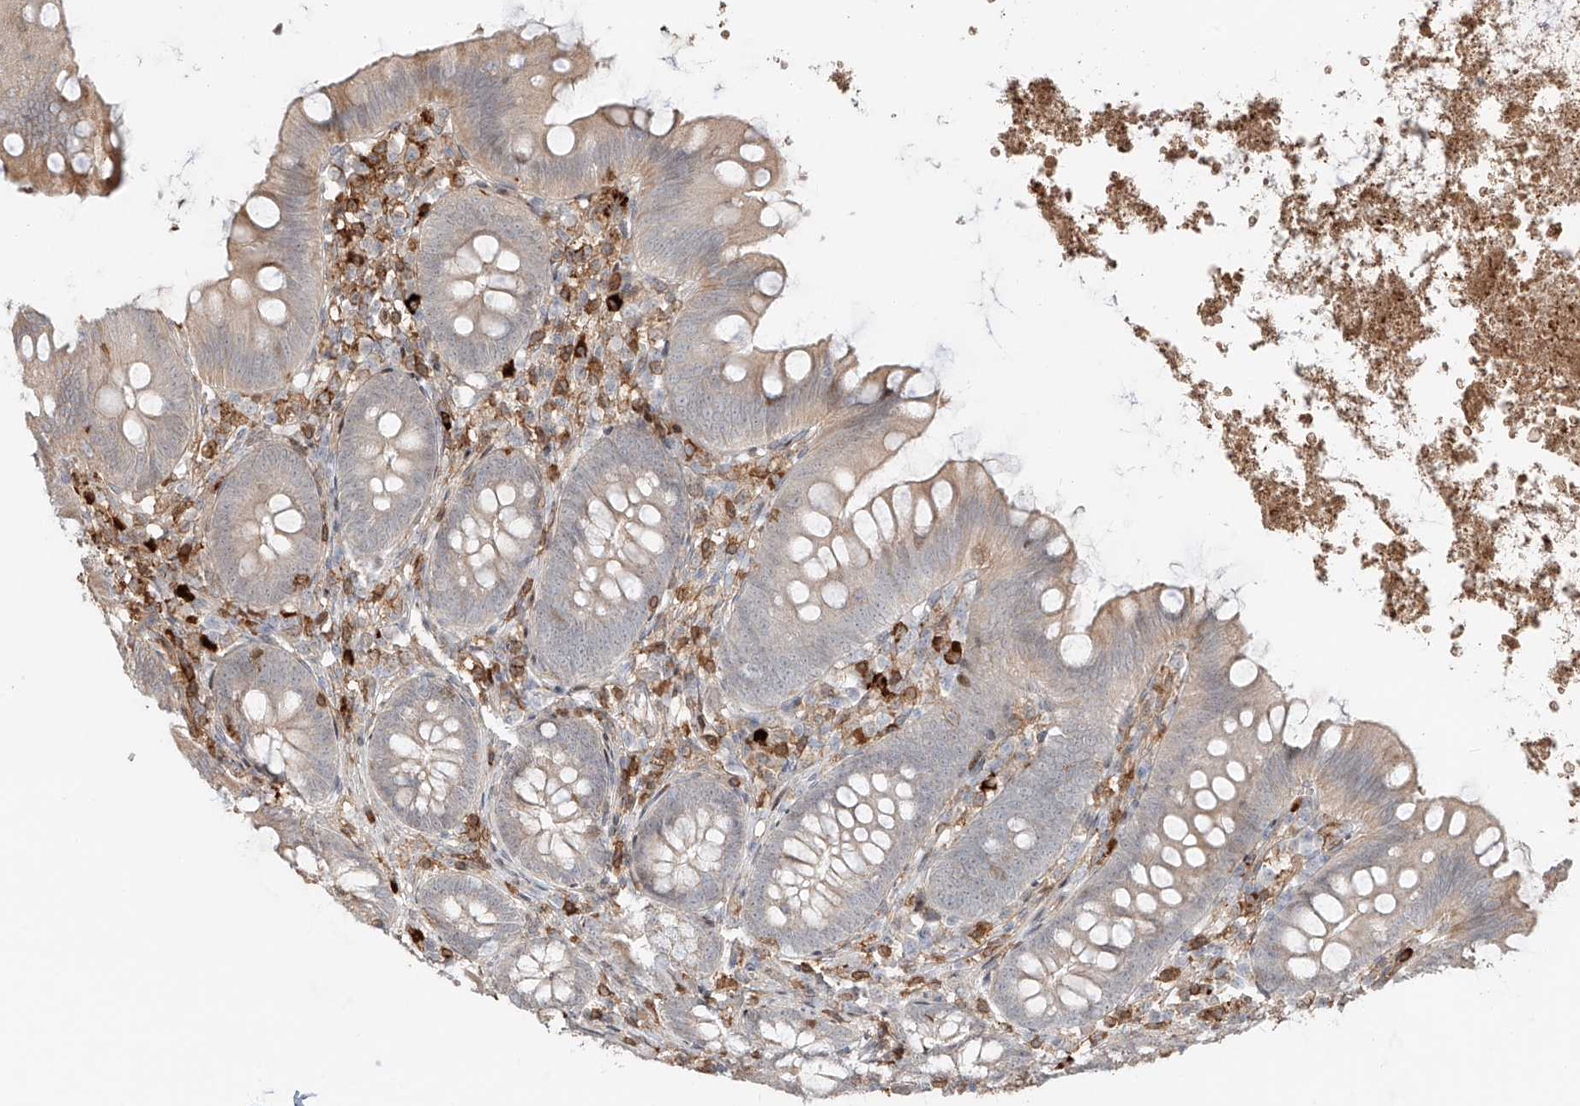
{"staining": {"intensity": "weak", "quantity": "25%-75%", "location": "cytoplasmic/membranous"}, "tissue": "appendix", "cell_type": "Glandular cells", "image_type": "normal", "snomed": [{"axis": "morphology", "description": "Normal tissue, NOS"}, {"axis": "topography", "description": "Appendix"}], "caption": "Protein expression by immunohistochemistry demonstrates weak cytoplasmic/membranous expression in approximately 25%-75% of glandular cells in normal appendix. (brown staining indicates protein expression, while blue staining denotes nuclei).", "gene": "CEP162", "patient": {"sex": "female", "age": 62}}